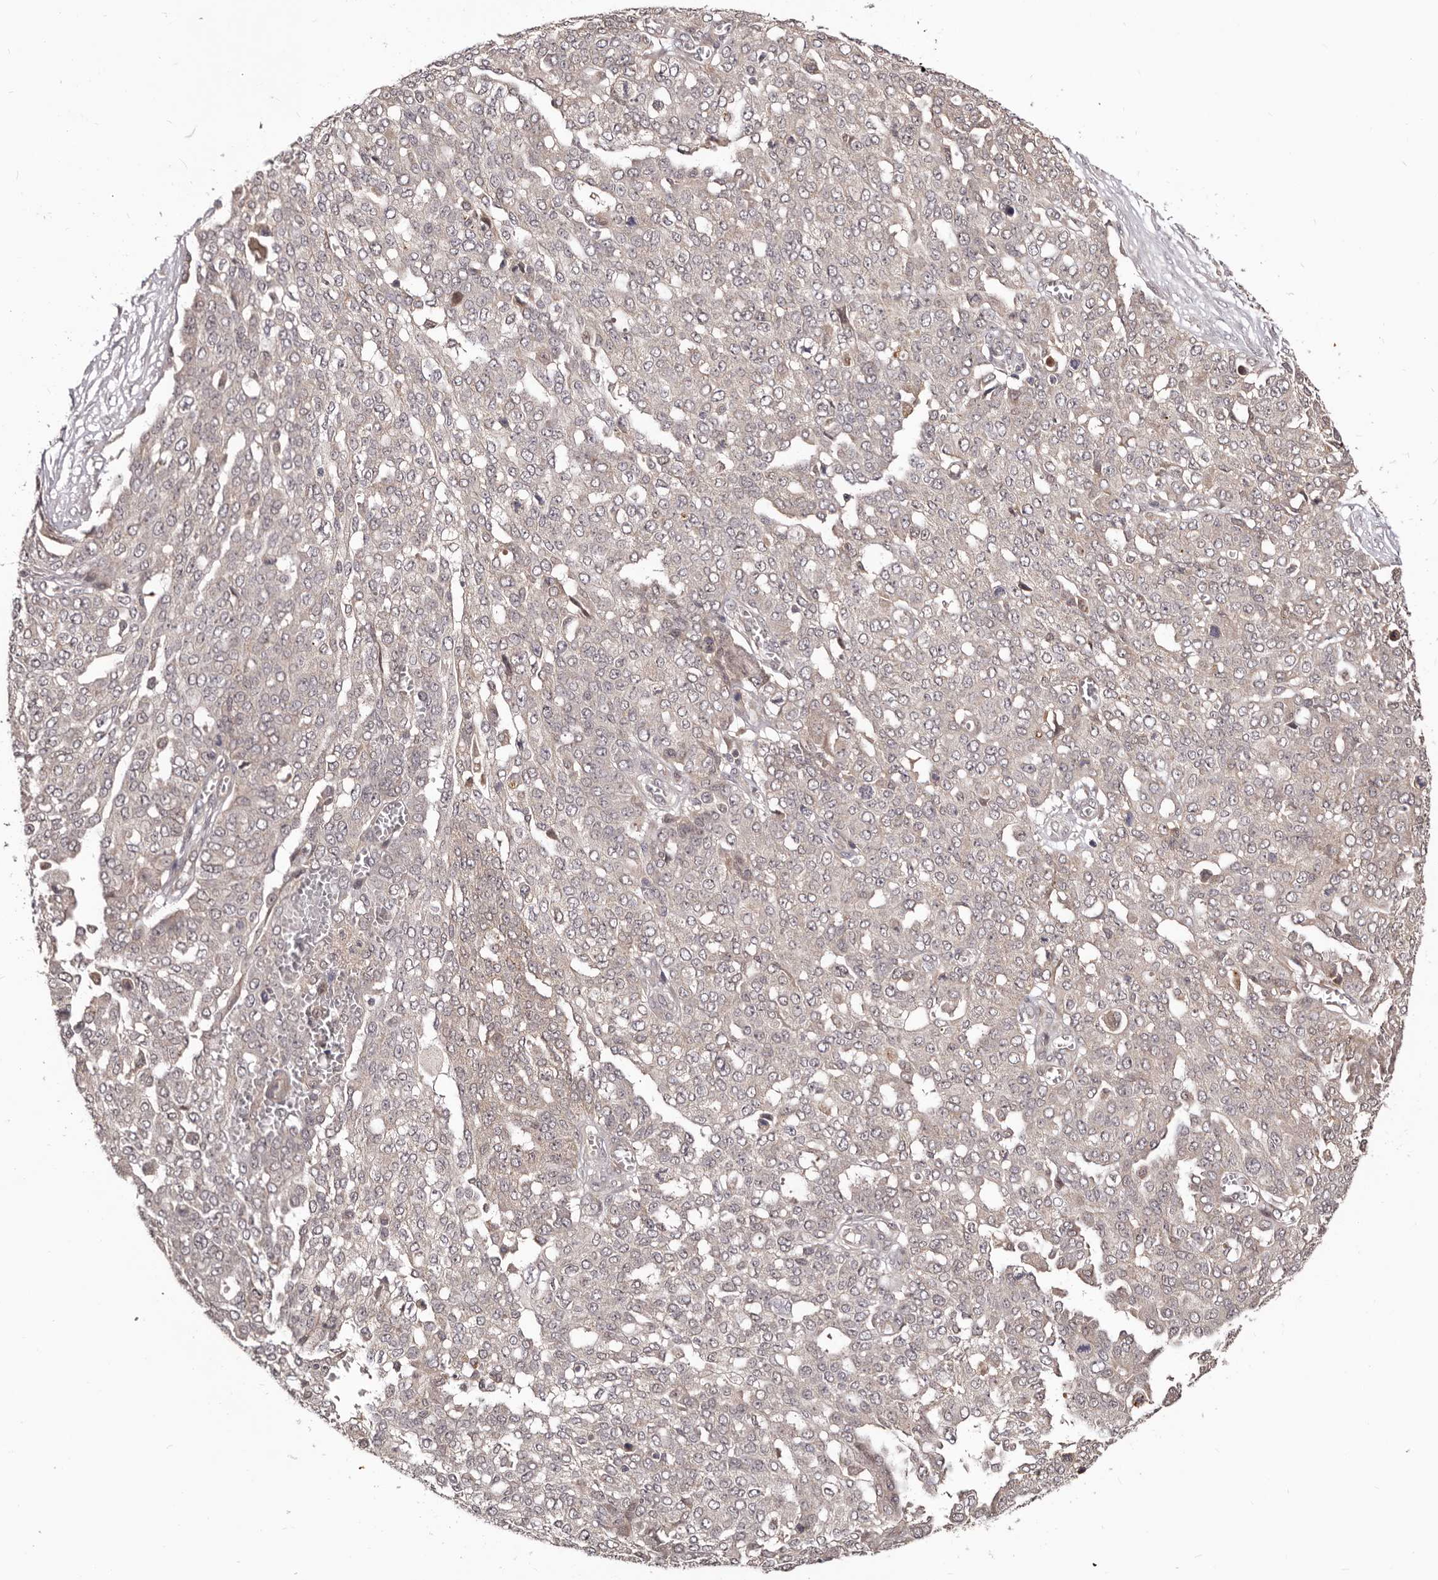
{"staining": {"intensity": "negative", "quantity": "none", "location": "none"}, "tissue": "ovarian cancer", "cell_type": "Tumor cells", "image_type": "cancer", "snomed": [{"axis": "morphology", "description": "Cystadenocarcinoma, serous, NOS"}, {"axis": "topography", "description": "Soft tissue"}, {"axis": "topography", "description": "Ovary"}], "caption": "A histopathology image of human ovarian cancer is negative for staining in tumor cells.", "gene": "MDP1", "patient": {"sex": "female", "age": 57}}